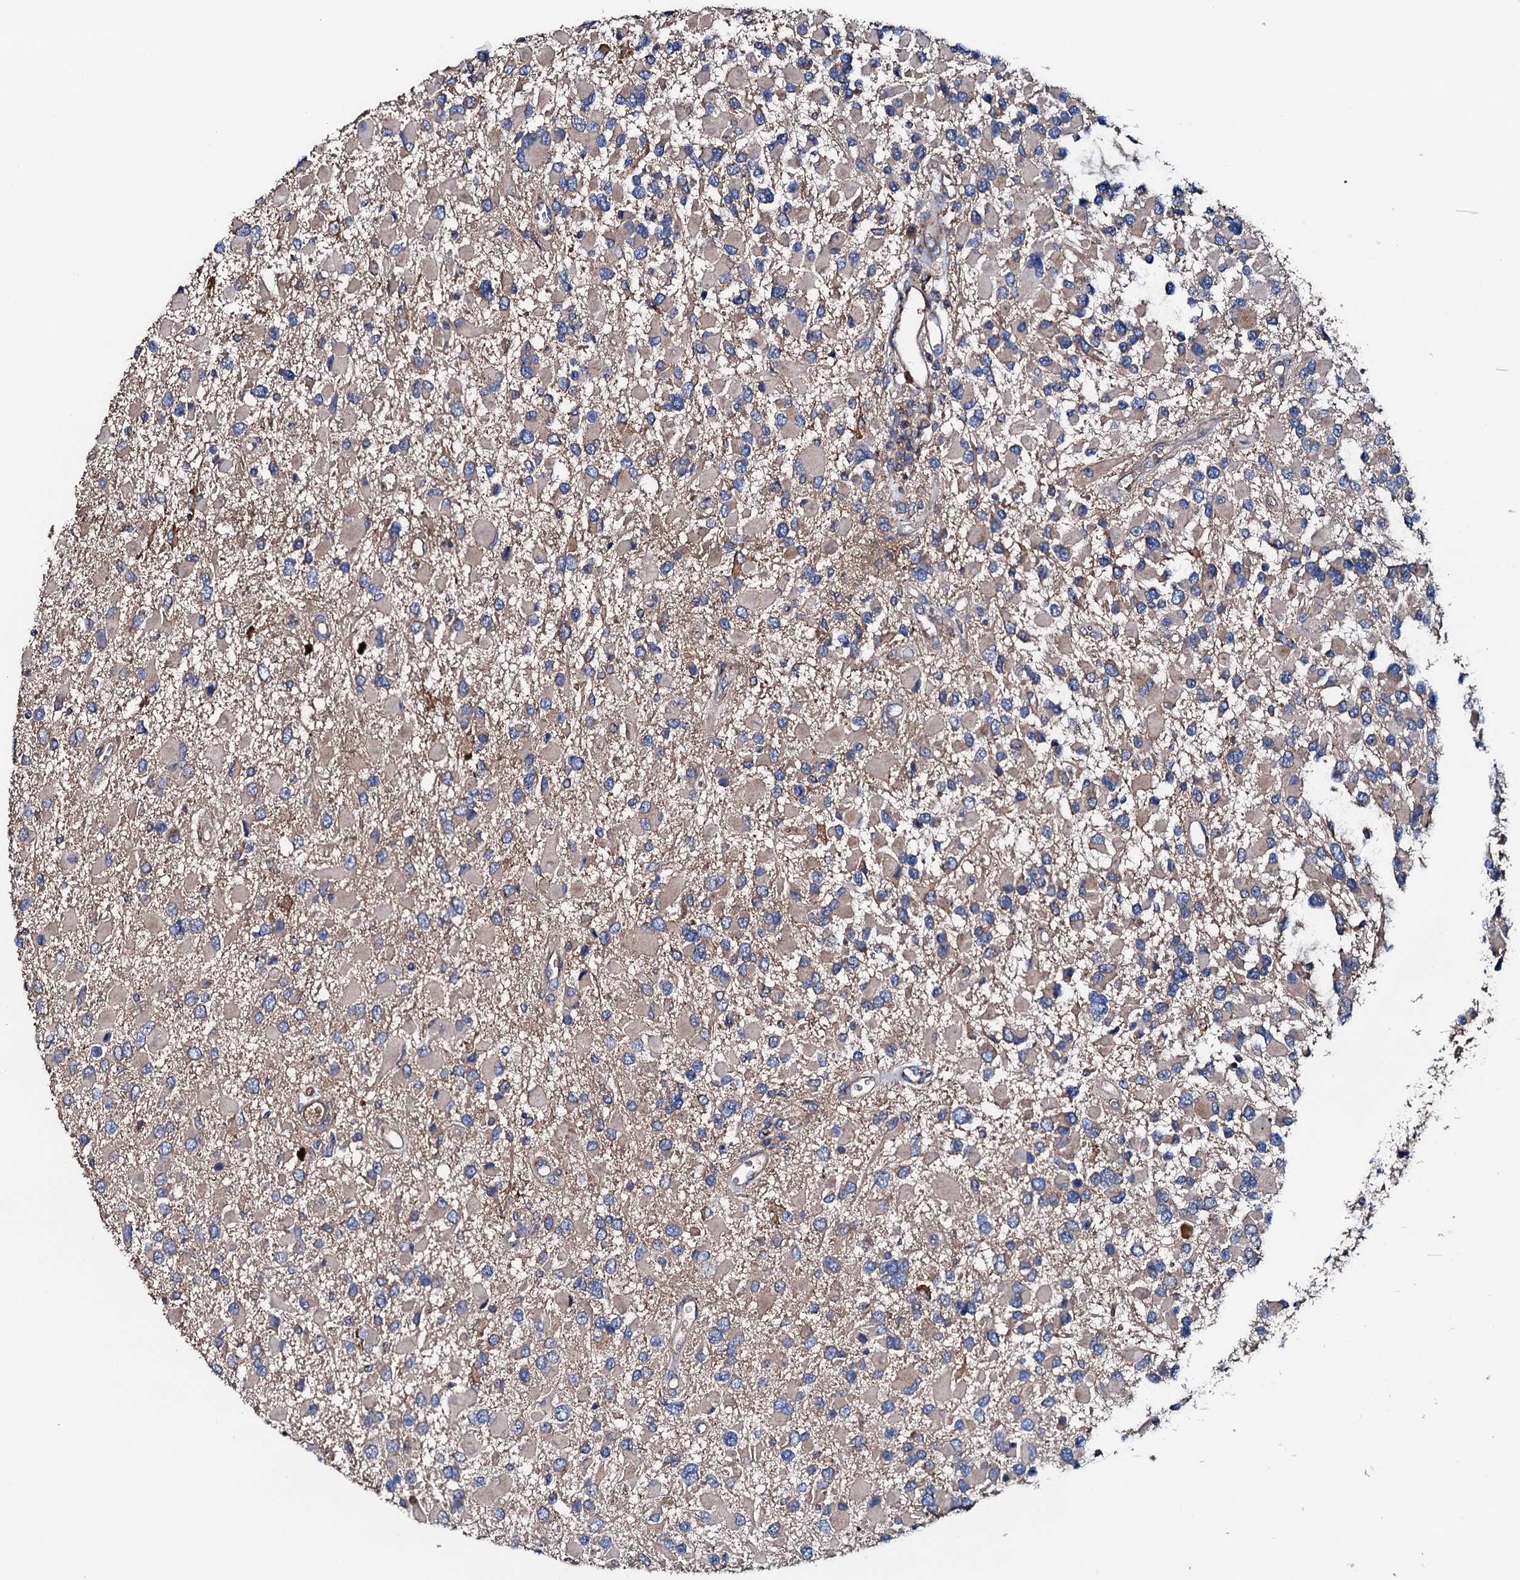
{"staining": {"intensity": "weak", "quantity": "25%-75%", "location": "cytoplasmic/membranous"}, "tissue": "glioma", "cell_type": "Tumor cells", "image_type": "cancer", "snomed": [{"axis": "morphology", "description": "Glioma, malignant, High grade"}, {"axis": "topography", "description": "Brain"}], "caption": "This is a micrograph of IHC staining of malignant high-grade glioma, which shows weak positivity in the cytoplasmic/membranous of tumor cells.", "gene": "NEK1", "patient": {"sex": "male", "age": 53}}